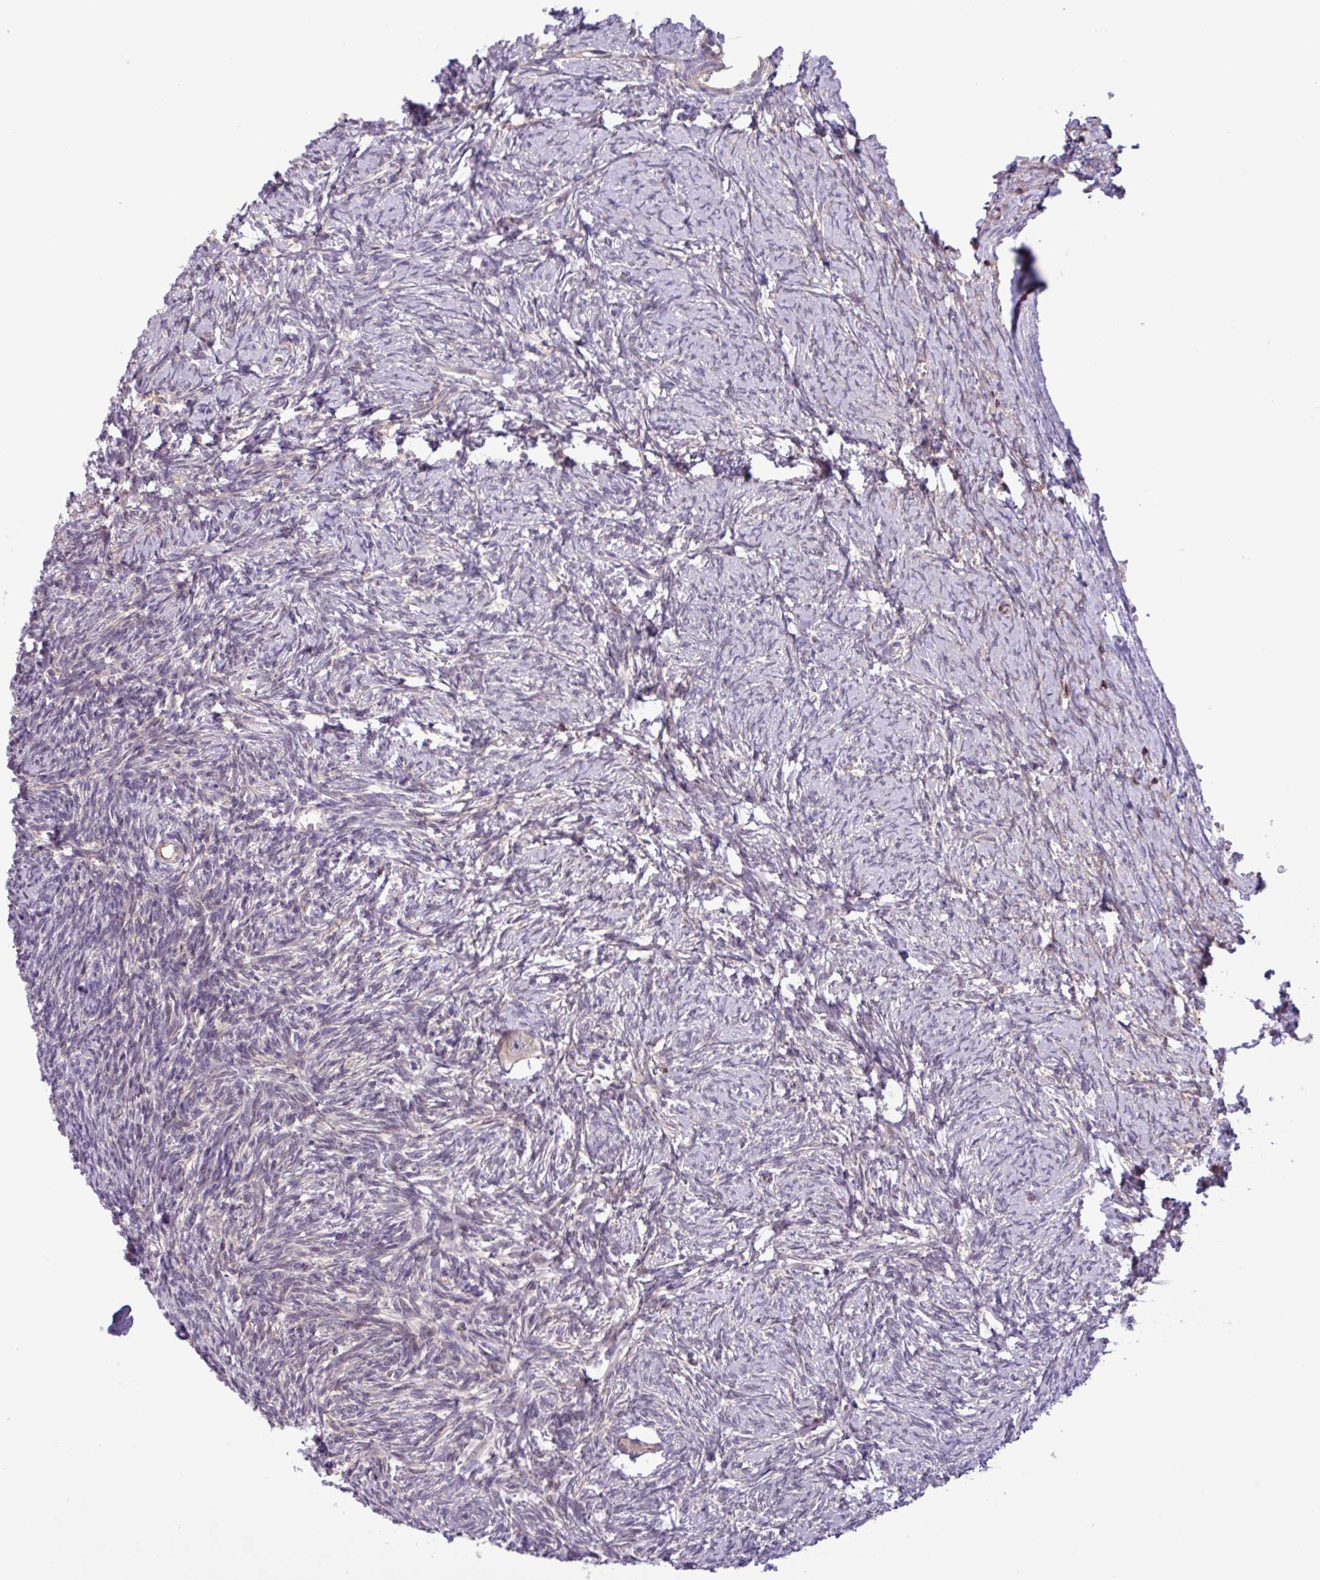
{"staining": {"intensity": "weak", "quantity": "<25%", "location": "cytoplasmic/membranous"}, "tissue": "ovary", "cell_type": "Follicle cells", "image_type": "normal", "snomed": [{"axis": "morphology", "description": "Normal tissue, NOS"}, {"axis": "topography", "description": "Ovary"}], "caption": "This is a micrograph of immunohistochemistry (IHC) staining of normal ovary, which shows no positivity in follicle cells.", "gene": "CNTRL", "patient": {"sex": "female", "age": 39}}